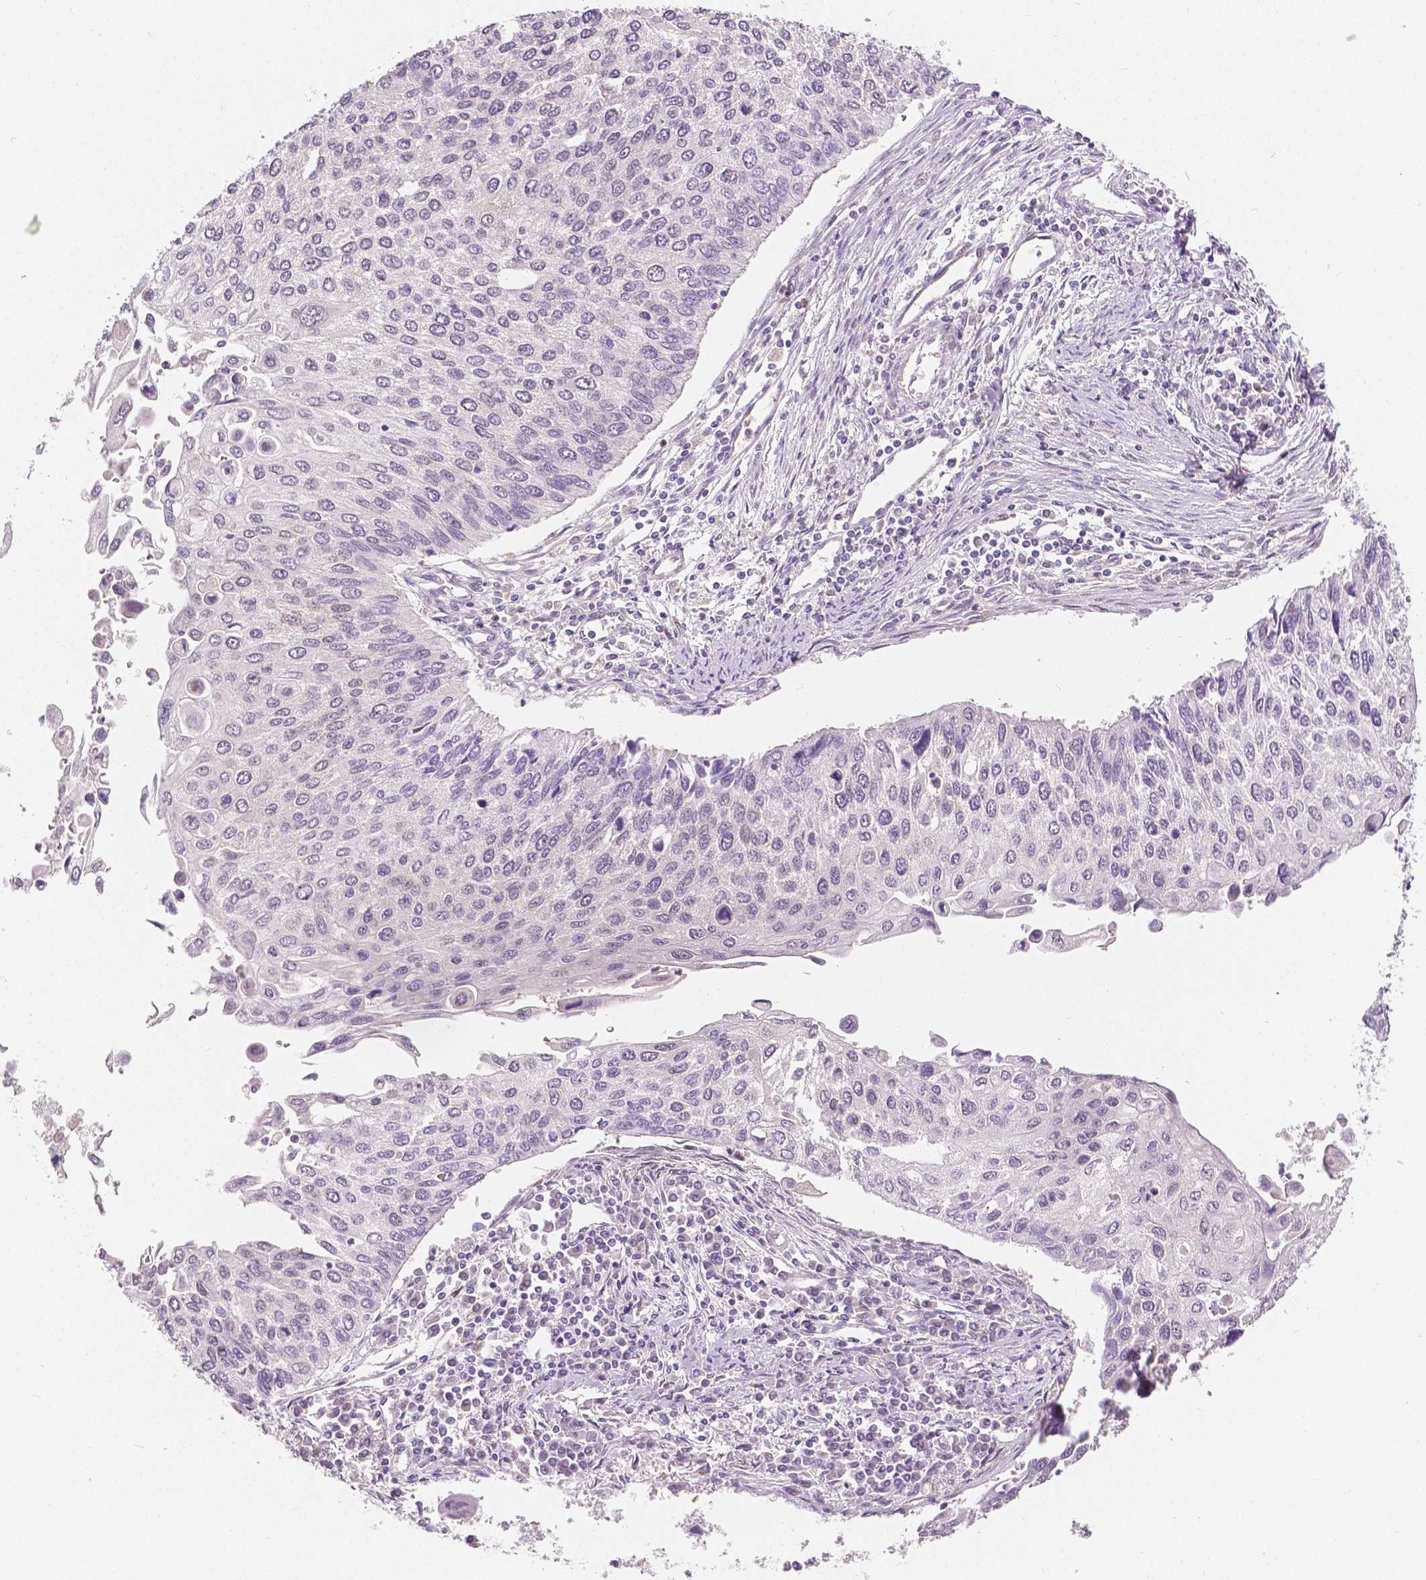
{"staining": {"intensity": "negative", "quantity": "none", "location": "none"}, "tissue": "lung cancer", "cell_type": "Tumor cells", "image_type": "cancer", "snomed": [{"axis": "morphology", "description": "Squamous cell carcinoma, NOS"}, {"axis": "morphology", "description": "Squamous cell carcinoma, metastatic, NOS"}, {"axis": "topography", "description": "Lung"}], "caption": "DAB (3,3'-diaminobenzidine) immunohistochemical staining of lung squamous cell carcinoma exhibits no significant staining in tumor cells.", "gene": "NAPRT", "patient": {"sex": "male", "age": 63}}